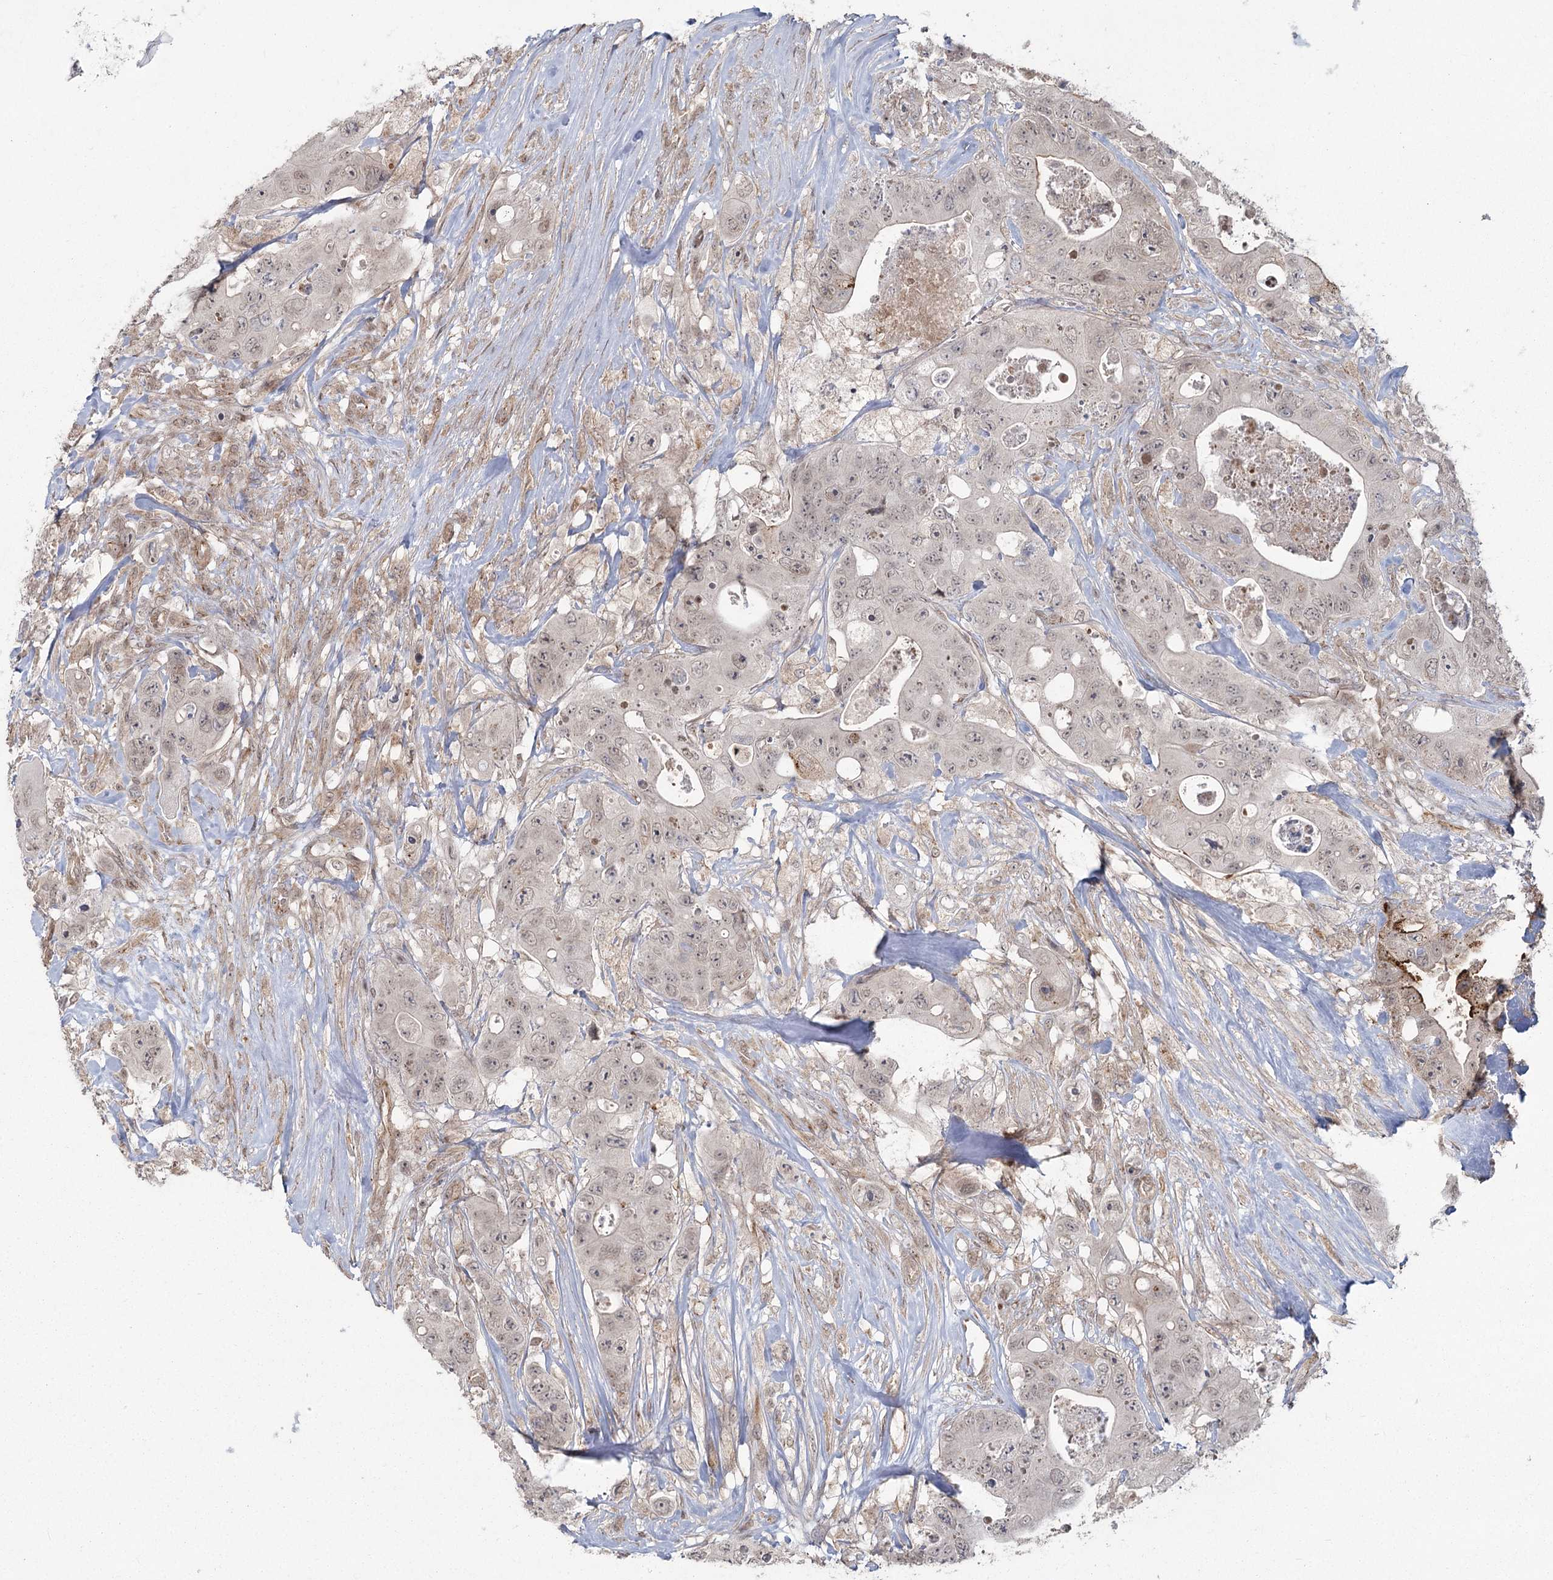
{"staining": {"intensity": "weak", "quantity": "25%-75%", "location": "nuclear"}, "tissue": "colorectal cancer", "cell_type": "Tumor cells", "image_type": "cancer", "snomed": [{"axis": "morphology", "description": "Adenocarcinoma, NOS"}, {"axis": "topography", "description": "Colon"}], "caption": "A brown stain shows weak nuclear expression of a protein in colorectal cancer tumor cells.", "gene": "AP2M1", "patient": {"sex": "female", "age": 46}}